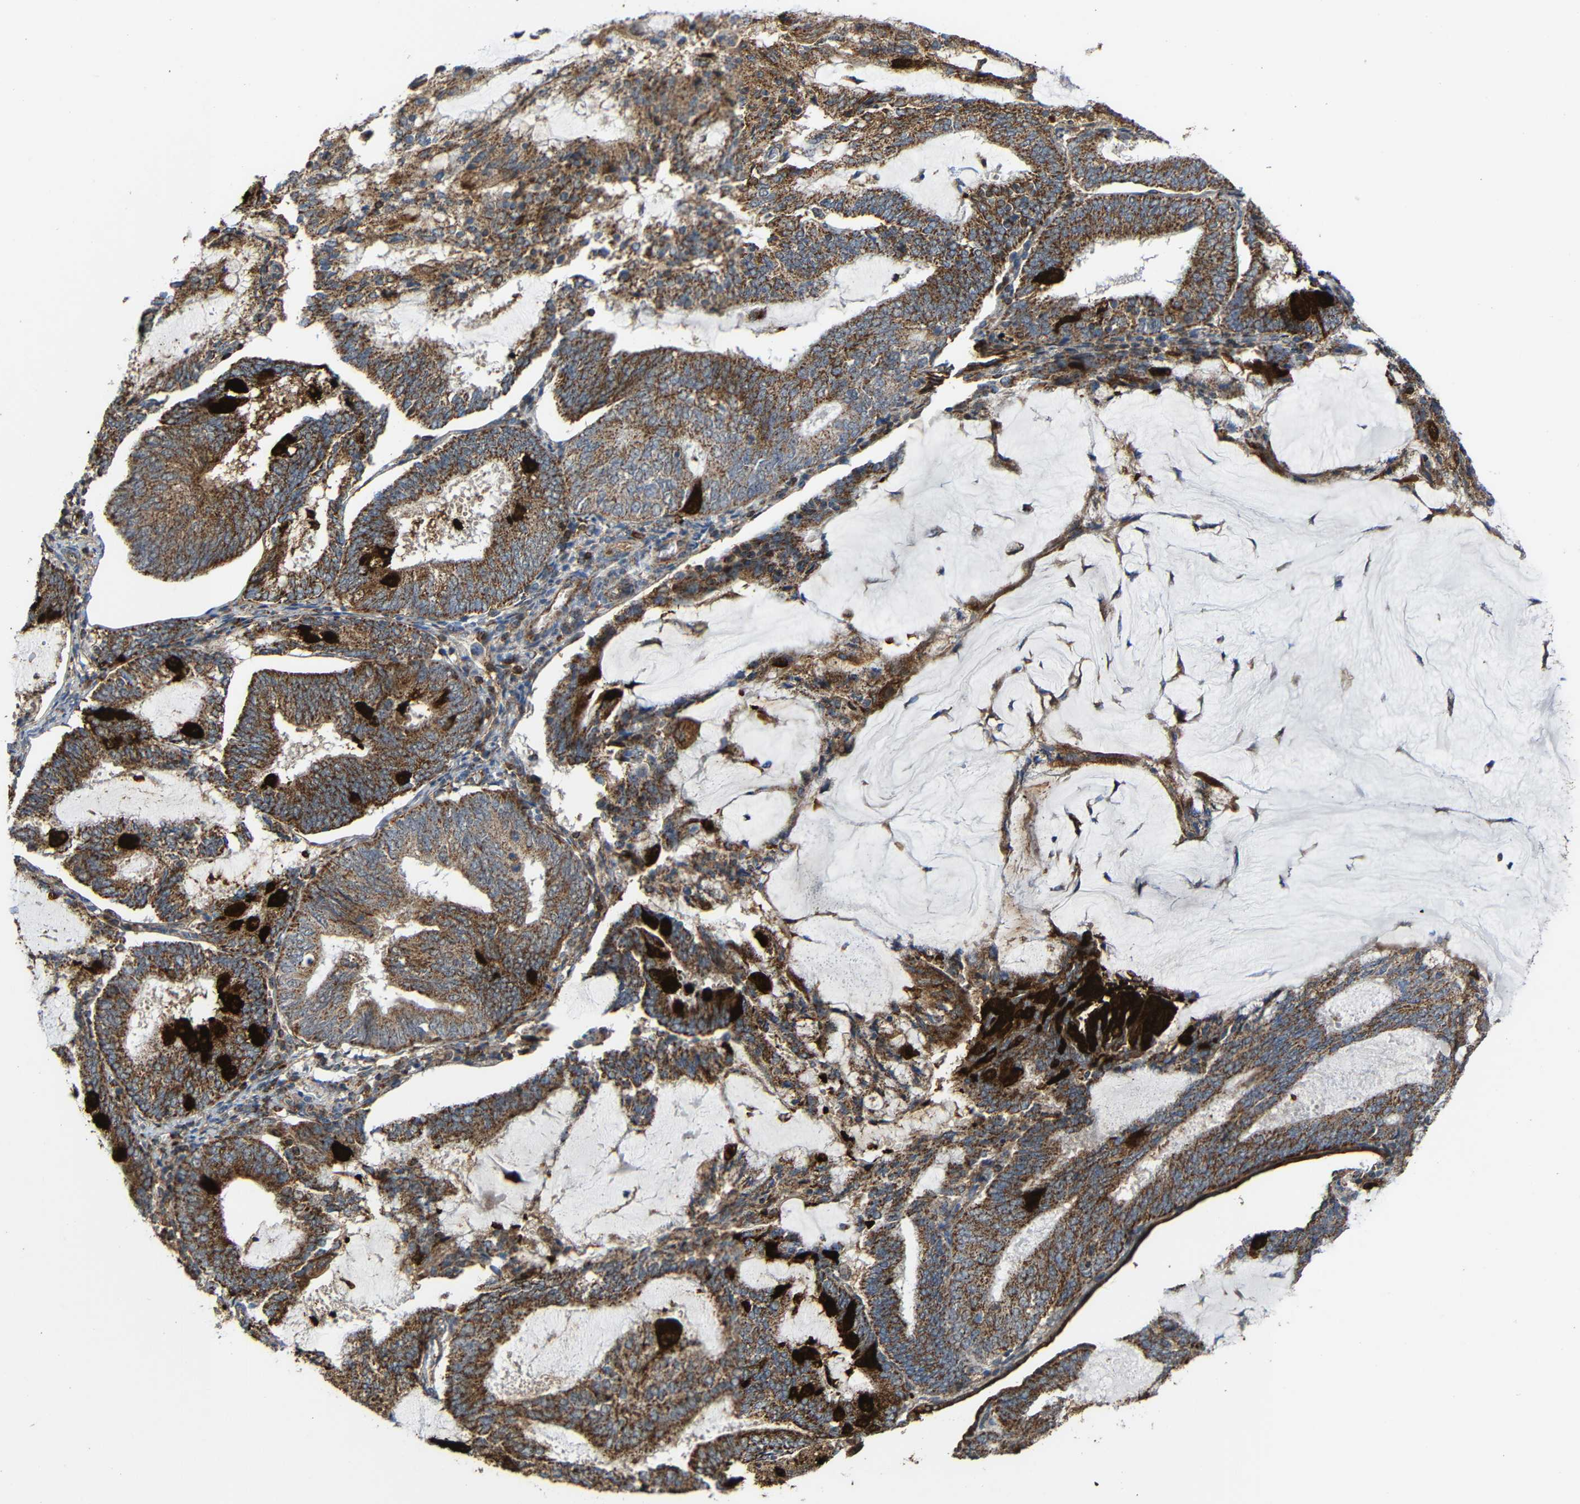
{"staining": {"intensity": "moderate", "quantity": ">75%", "location": "cytoplasmic/membranous"}, "tissue": "endometrial cancer", "cell_type": "Tumor cells", "image_type": "cancer", "snomed": [{"axis": "morphology", "description": "Adenocarcinoma, NOS"}, {"axis": "topography", "description": "Endometrium"}], "caption": "An image of human adenocarcinoma (endometrial) stained for a protein exhibits moderate cytoplasmic/membranous brown staining in tumor cells. The staining was performed using DAB (3,3'-diaminobenzidine), with brown indicating positive protein expression. Nuclei are stained blue with hematoxylin.", "gene": "C1GALT1", "patient": {"sex": "female", "age": 81}}